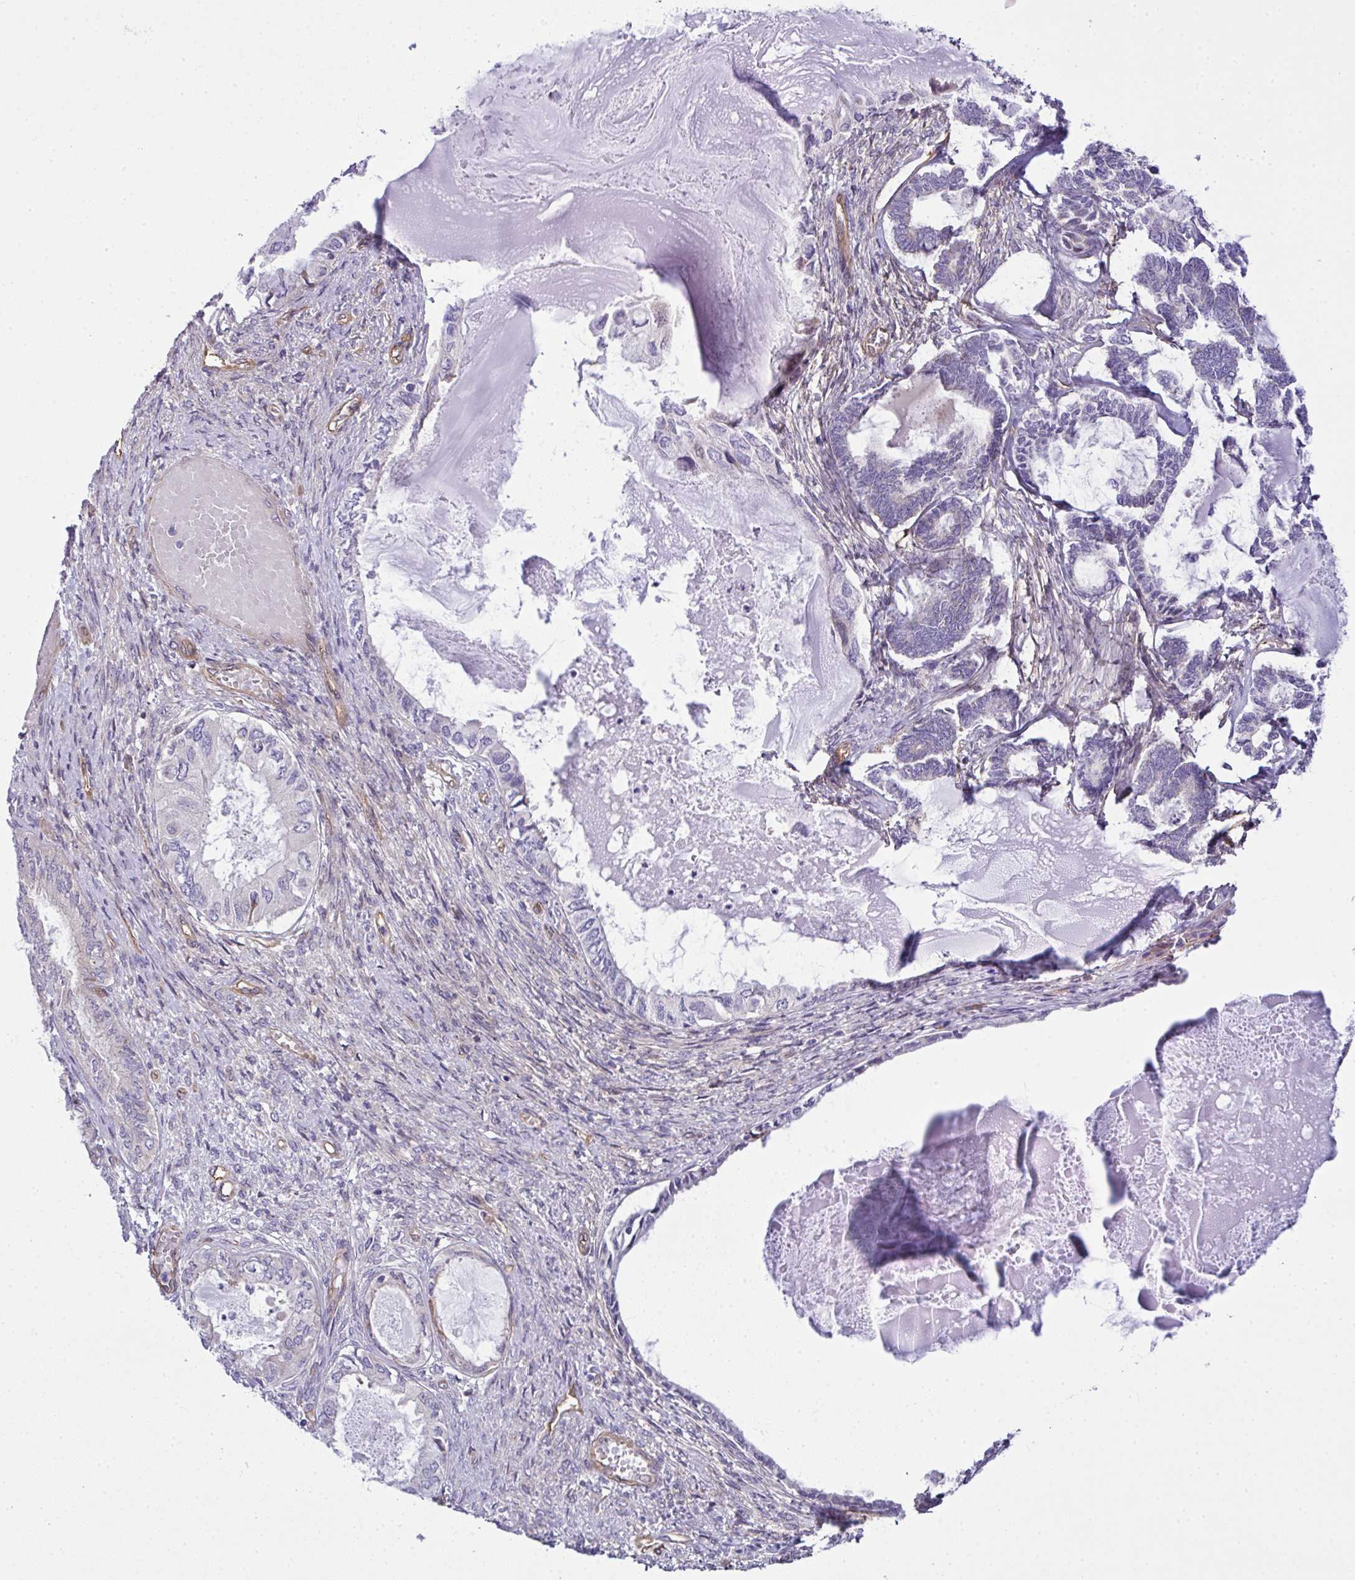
{"staining": {"intensity": "negative", "quantity": "none", "location": "none"}, "tissue": "ovarian cancer", "cell_type": "Tumor cells", "image_type": "cancer", "snomed": [{"axis": "morphology", "description": "Carcinoma, endometroid"}, {"axis": "topography", "description": "Ovary"}], "caption": "Immunohistochemical staining of ovarian cancer (endometroid carcinoma) exhibits no significant staining in tumor cells.", "gene": "RSKR", "patient": {"sex": "female", "age": 70}}